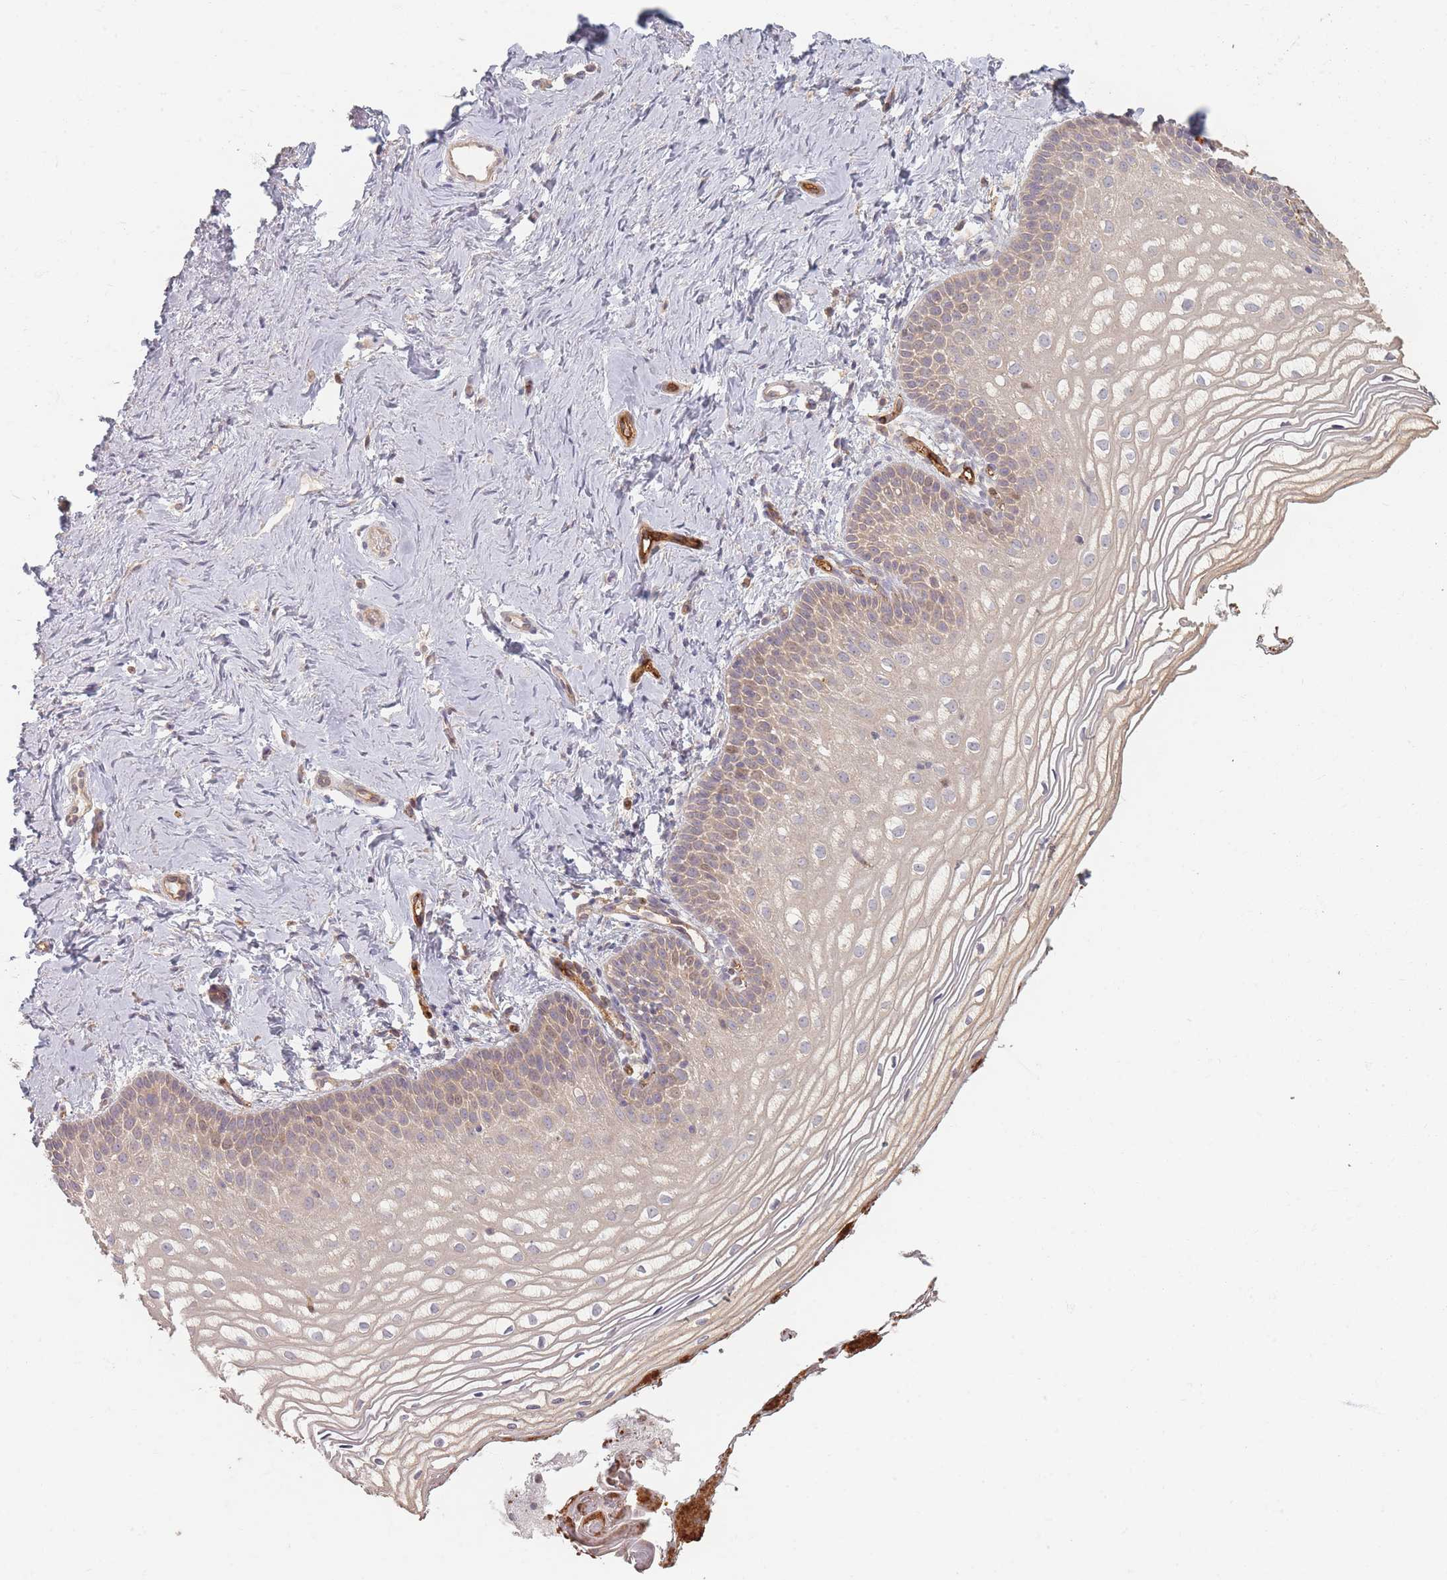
{"staining": {"intensity": "weak", "quantity": "25%-75%", "location": "cytoplasmic/membranous"}, "tissue": "vagina", "cell_type": "Squamous epithelial cells", "image_type": "normal", "snomed": [{"axis": "morphology", "description": "Normal tissue, NOS"}, {"axis": "topography", "description": "Vagina"}], "caption": "This photomicrograph shows immunohistochemistry staining of benign vagina, with low weak cytoplasmic/membranous positivity in approximately 25%-75% of squamous epithelial cells.", "gene": "MRPS6", "patient": {"sex": "female", "age": 56}}